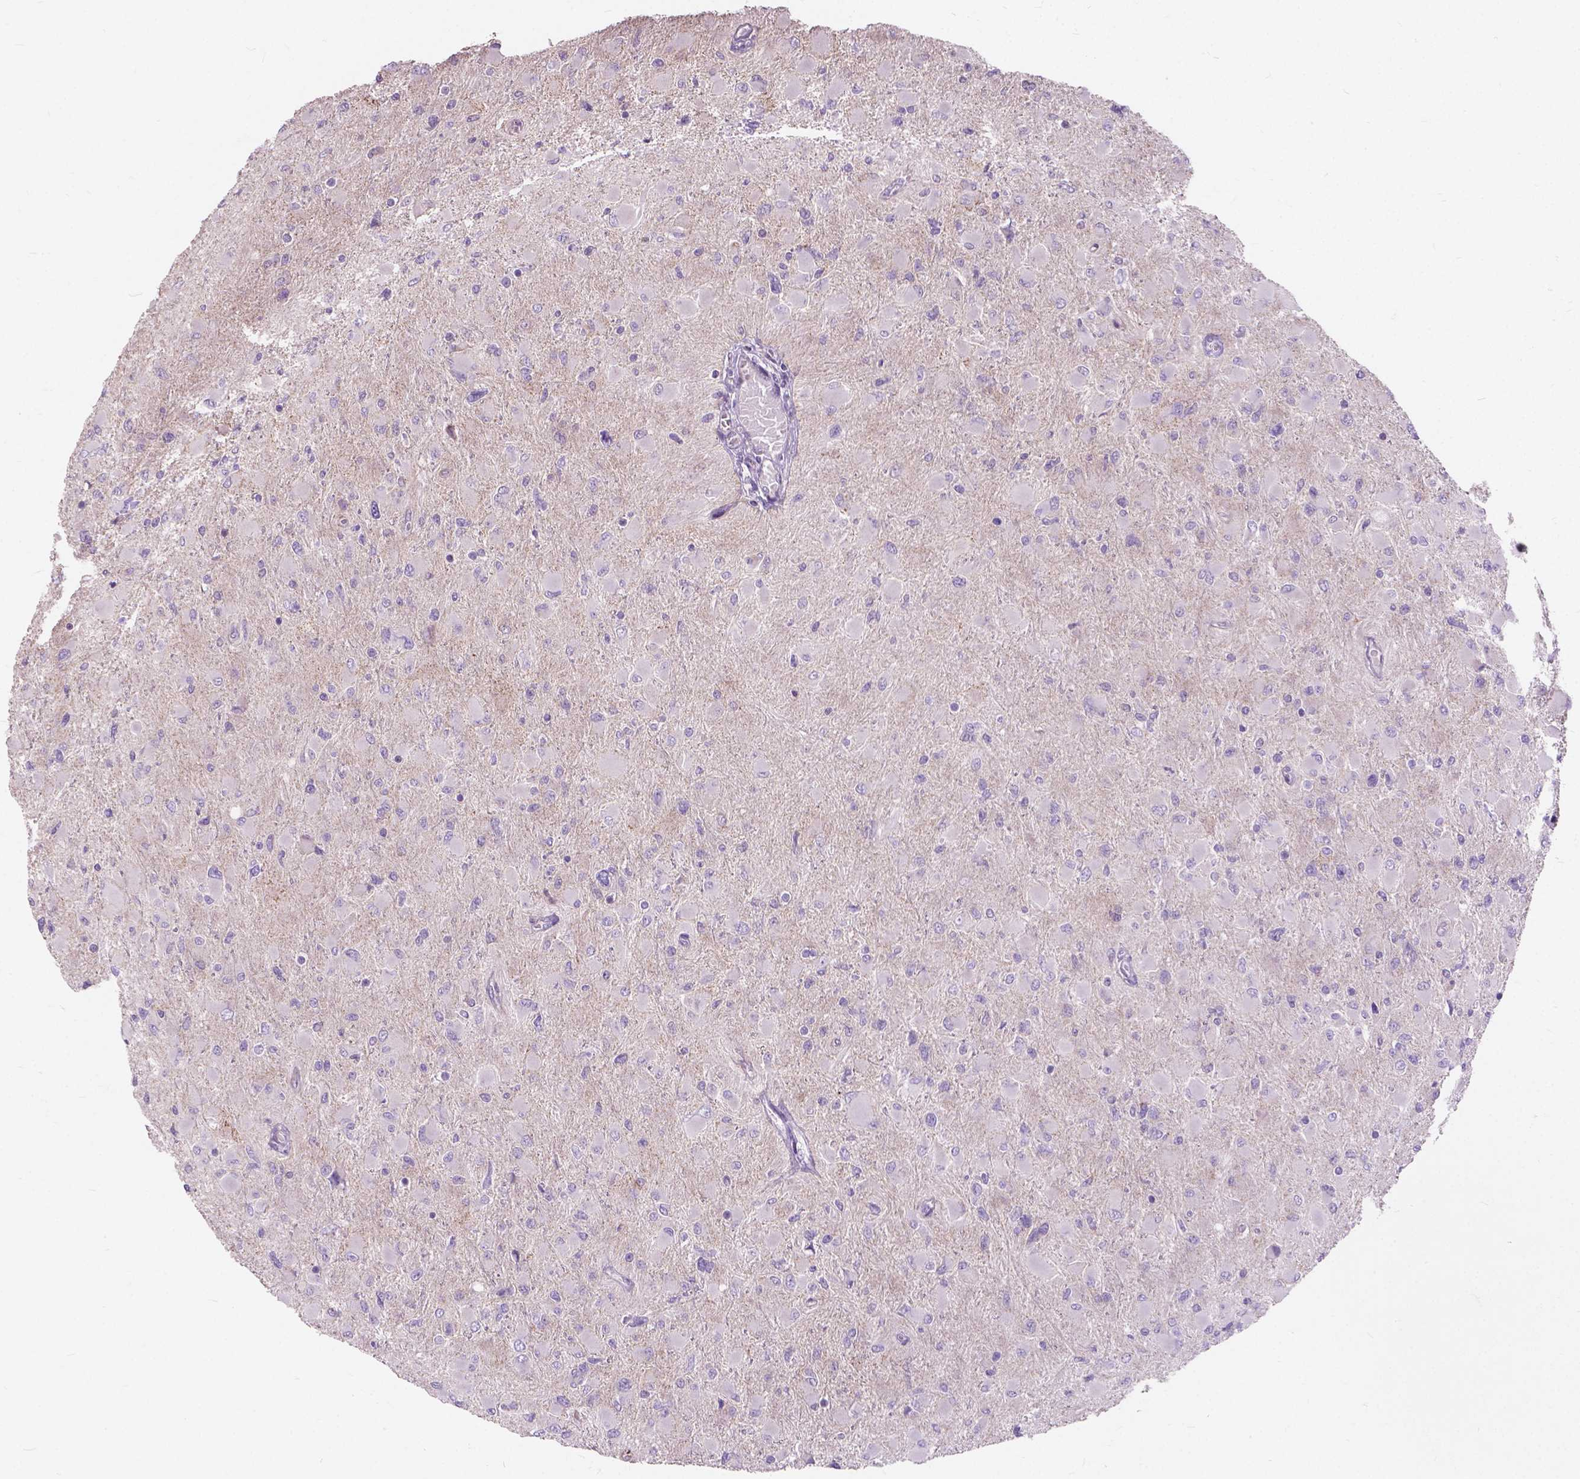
{"staining": {"intensity": "negative", "quantity": "none", "location": "none"}, "tissue": "glioma", "cell_type": "Tumor cells", "image_type": "cancer", "snomed": [{"axis": "morphology", "description": "Glioma, malignant, High grade"}, {"axis": "topography", "description": "Cerebral cortex"}], "caption": "Tumor cells are negative for brown protein staining in glioma. (IHC, brightfield microscopy, high magnification).", "gene": "MYH14", "patient": {"sex": "female", "age": 36}}